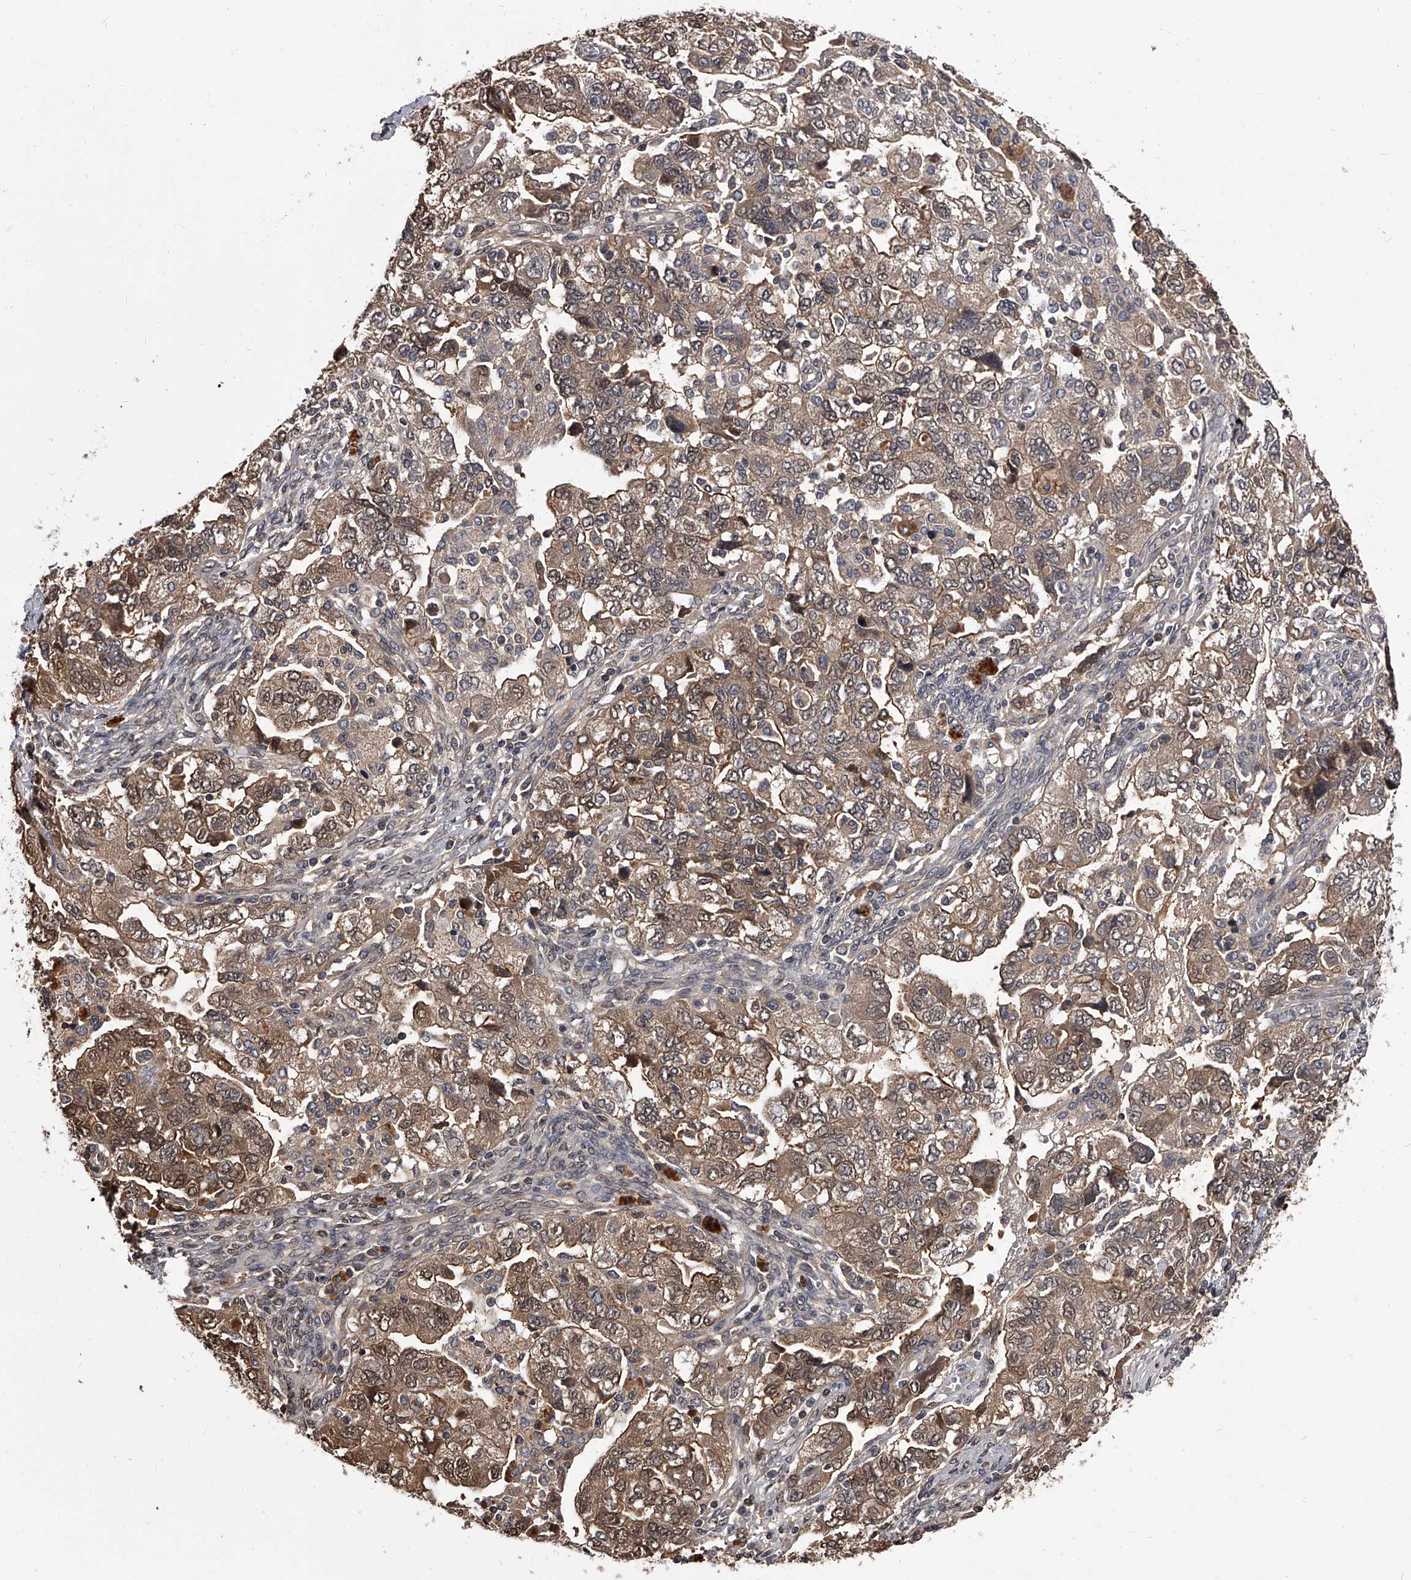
{"staining": {"intensity": "moderate", "quantity": ">75%", "location": "cytoplasmic/membranous,nuclear"}, "tissue": "ovarian cancer", "cell_type": "Tumor cells", "image_type": "cancer", "snomed": [{"axis": "morphology", "description": "Carcinoma, NOS"}, {"axis": "morphology", "description": "Cystadenocarcinoma, serous, NOS"}, {"axis": "topography", "description": "Ovary"}], "caption": "Immunohistochemical staining of human ovarian cancer (carcinoma) demonstrates moderate cytoplasmic/membranous and nuclear protein positivity in approximately >75% of tumor cells. Immunohistochemistry (ihc) stains the protein in brown and the nuclei are stained blue.", "gene": "SLC18B1", "patient": {"sex": "female", "age": 69}}